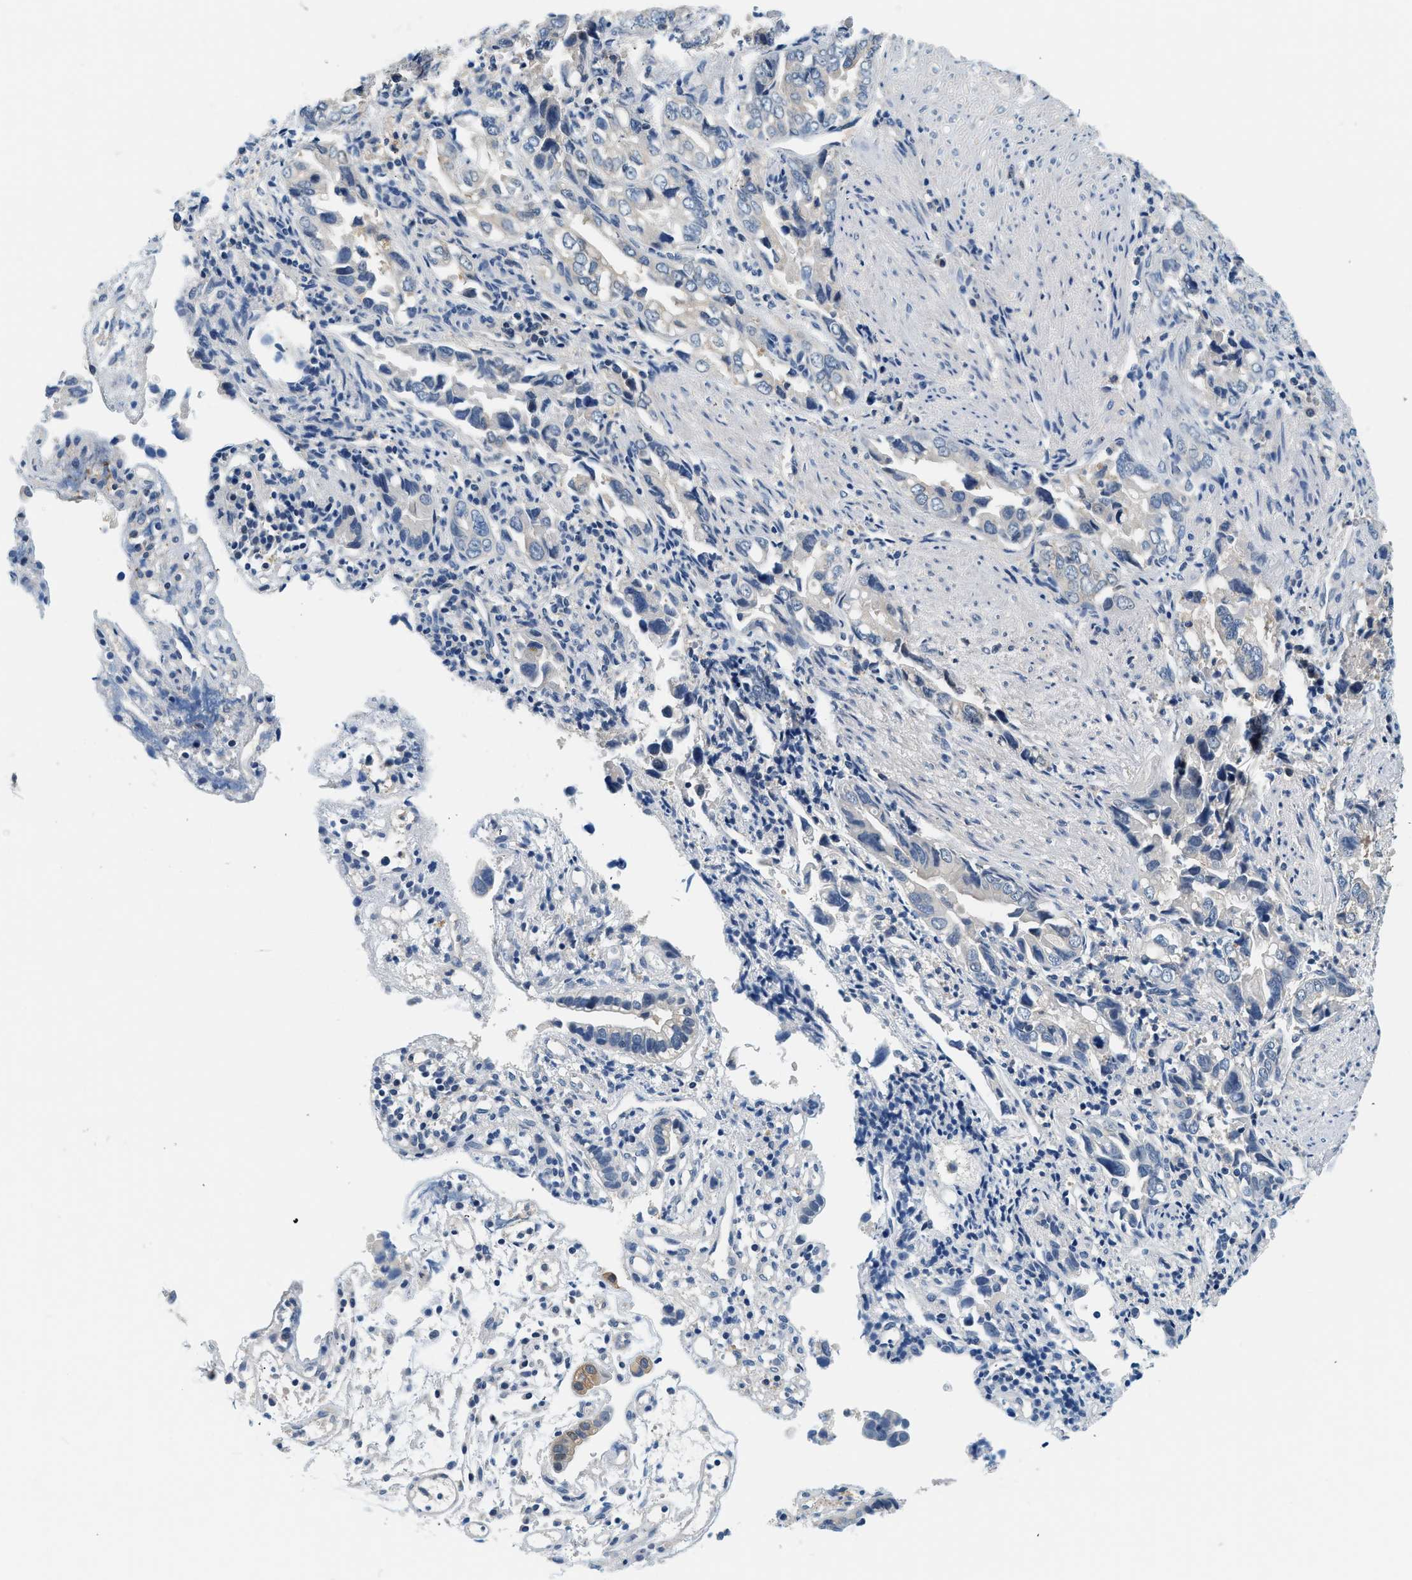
{"staining": {"intensity": "negative", "quantity": "none", "location": "none"}, "tissue": "liver cancer", "cell_type": "Tumor cells", "image_type": "cancer", "snomed": [{"axis": "morphology", "description": "Cholangiocarcinoma"}, {"axis": "topography", "description": "Liver"}], "caption": "Tumor cells are negative for protein expression in human cholangiocarcinoma (liver).", "gene": "SLC35E1", "patient": {"sex": "female", "age": 79}}